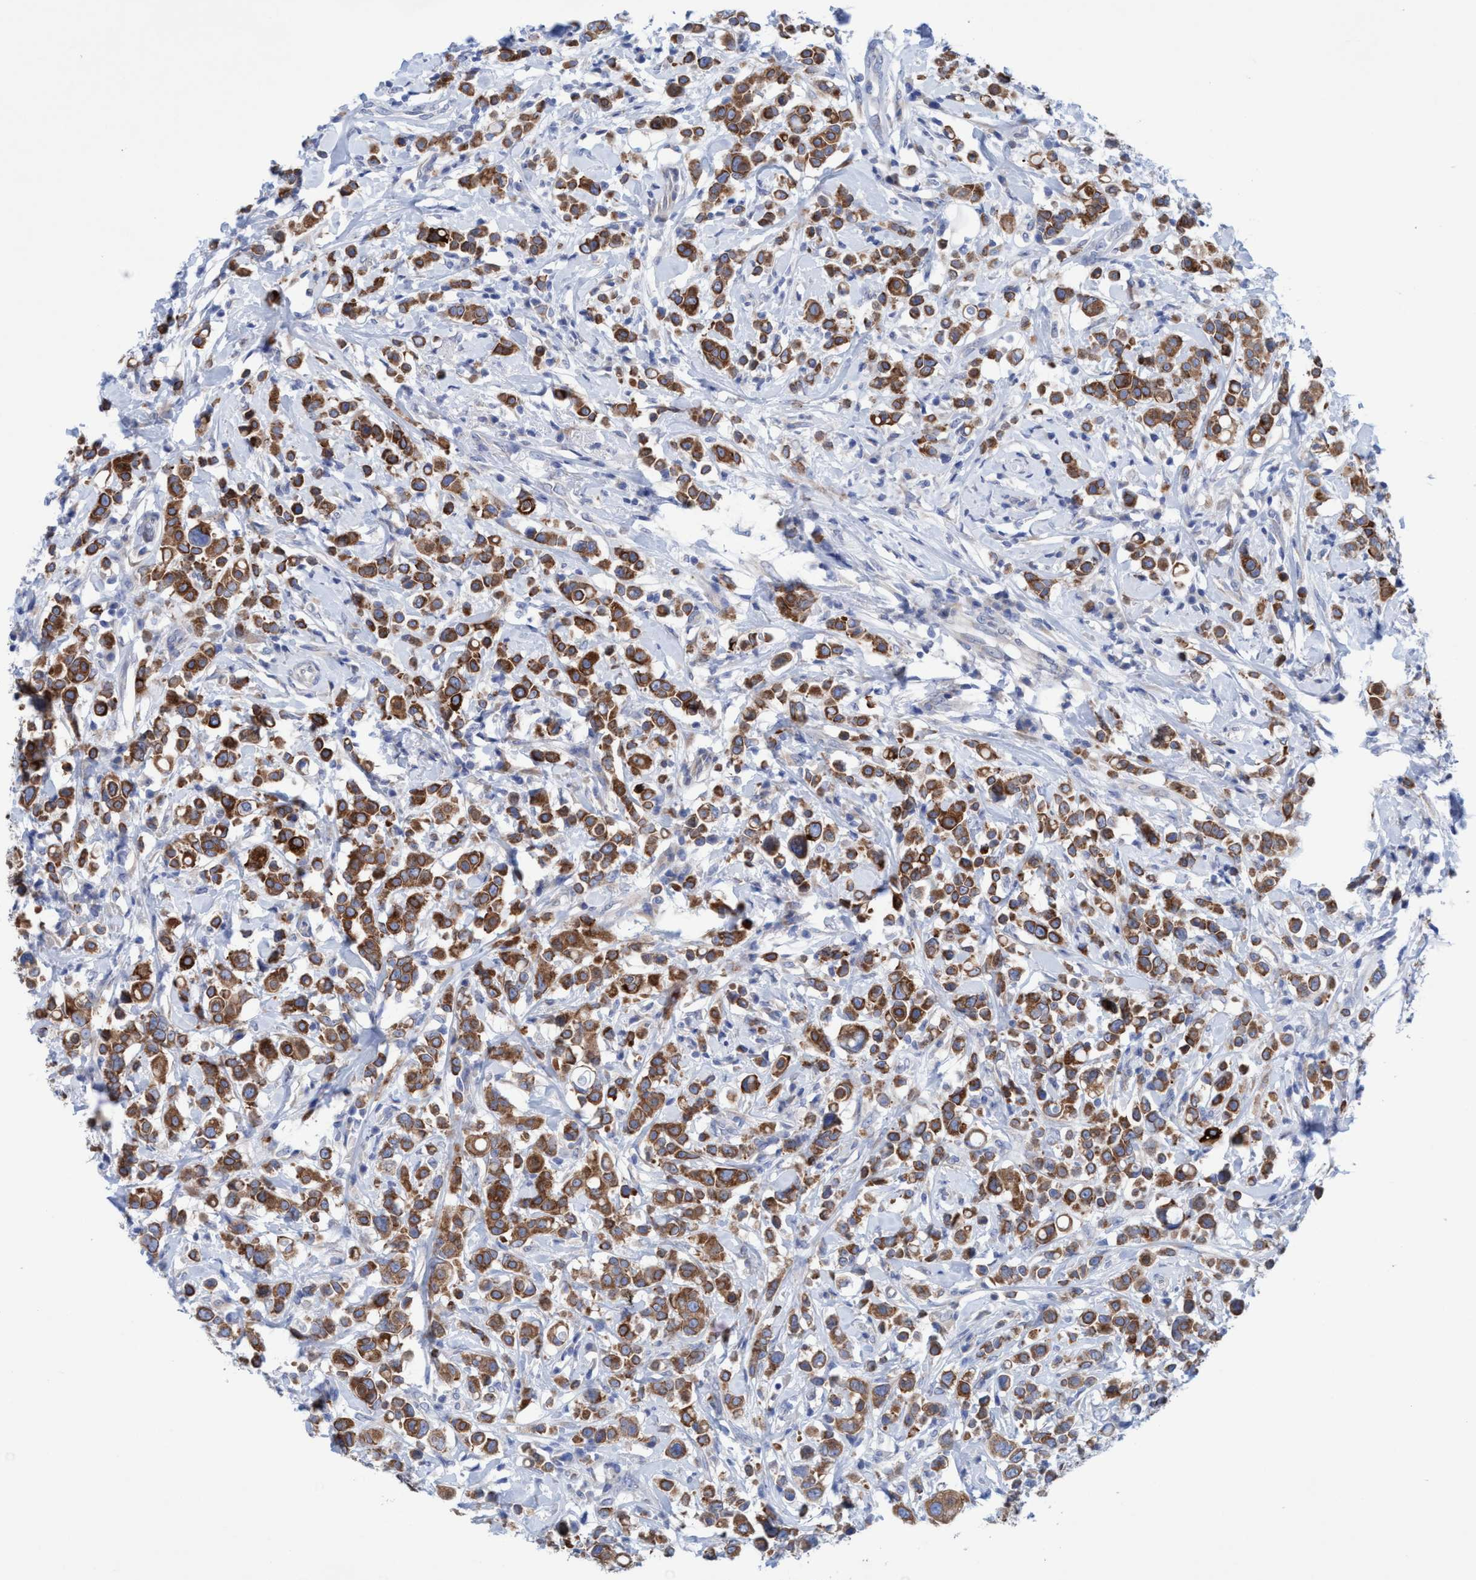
{"staining": {"intensity": "strong", "quantity": ">75%", "location": "cytoplasmic/membranous"}, "tissue": "breast cancer", "cell_type": "Tumor cells", "image_type": "cancer", "snomed": [{"axis": "morphology", "description": "Duct carcinoma"}, {"axis": "topography", "description": "Breast"}], "caption": "This histopathology image displays IHC staining of breast cancer, with high strong cytoplasmic/membranous positivity in approximately >75% of tumor cells.", "gene": "RSAD1", "patient": {"sex": "female", "age": 27}}